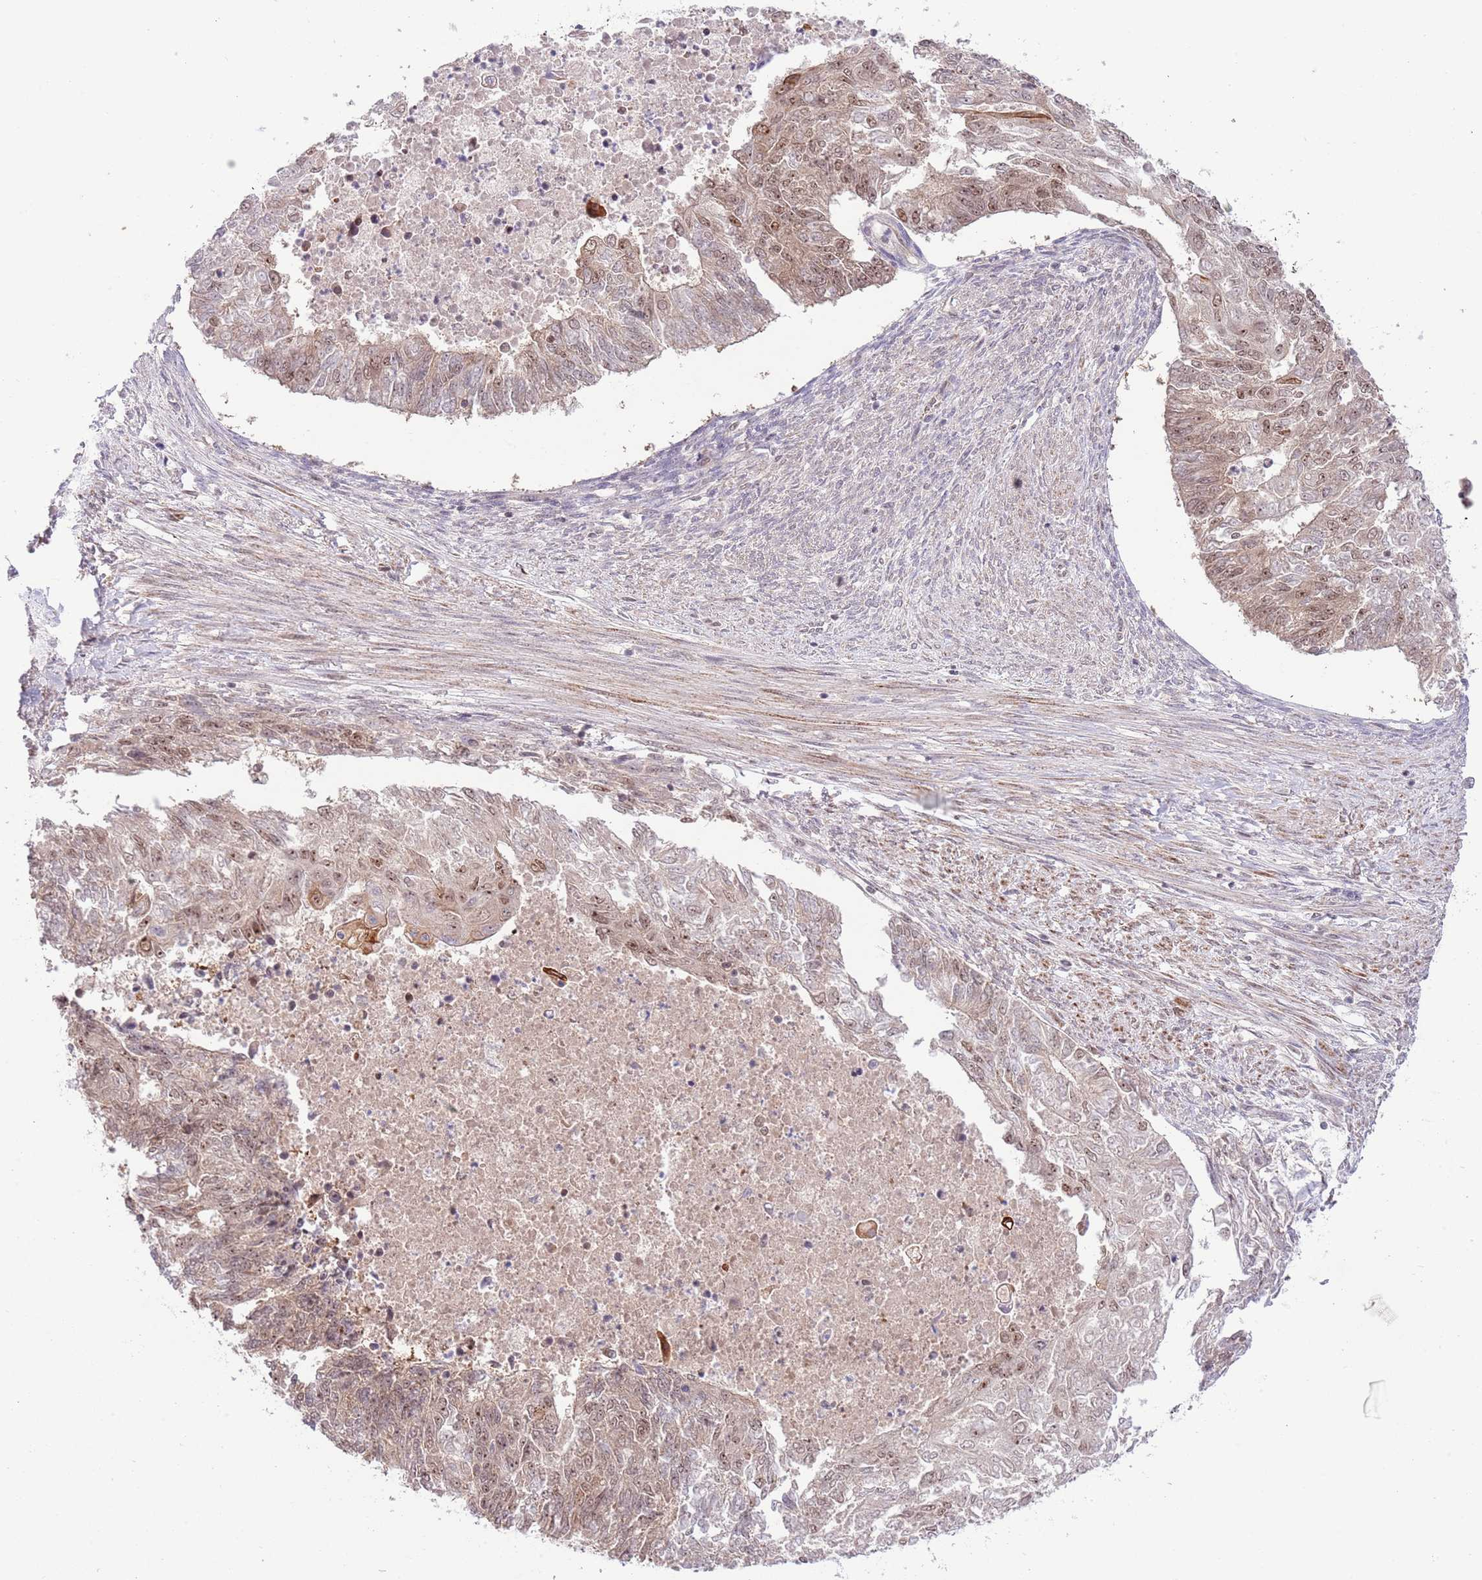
{"staining": {"intensity": "moderate", "quantity": "25%-75%", "location": "cytoplasmic/membranous,nuclear"}, "tissue": "endometrial cancer", "cell_type": "Tumor cells", "image_type": "cancer", "snomed": [{"axis": "morphology", "description": "Adenocarcinoma, NOS"}, {"axis": "topography", "description": "Endometrium"}], "caption": "Immunohistochemistry of human endometrial cancer (adenocarcinoma) exhibits medium levels of moderate cytoplasmic/membranous and nuclear staining in approximately 25%-75% of tumor cells. (DAB = brown stain, brightfield microscopy at high magnification).", "gene": "CHD1", "patient": {"sex": "female", "age": 32}}